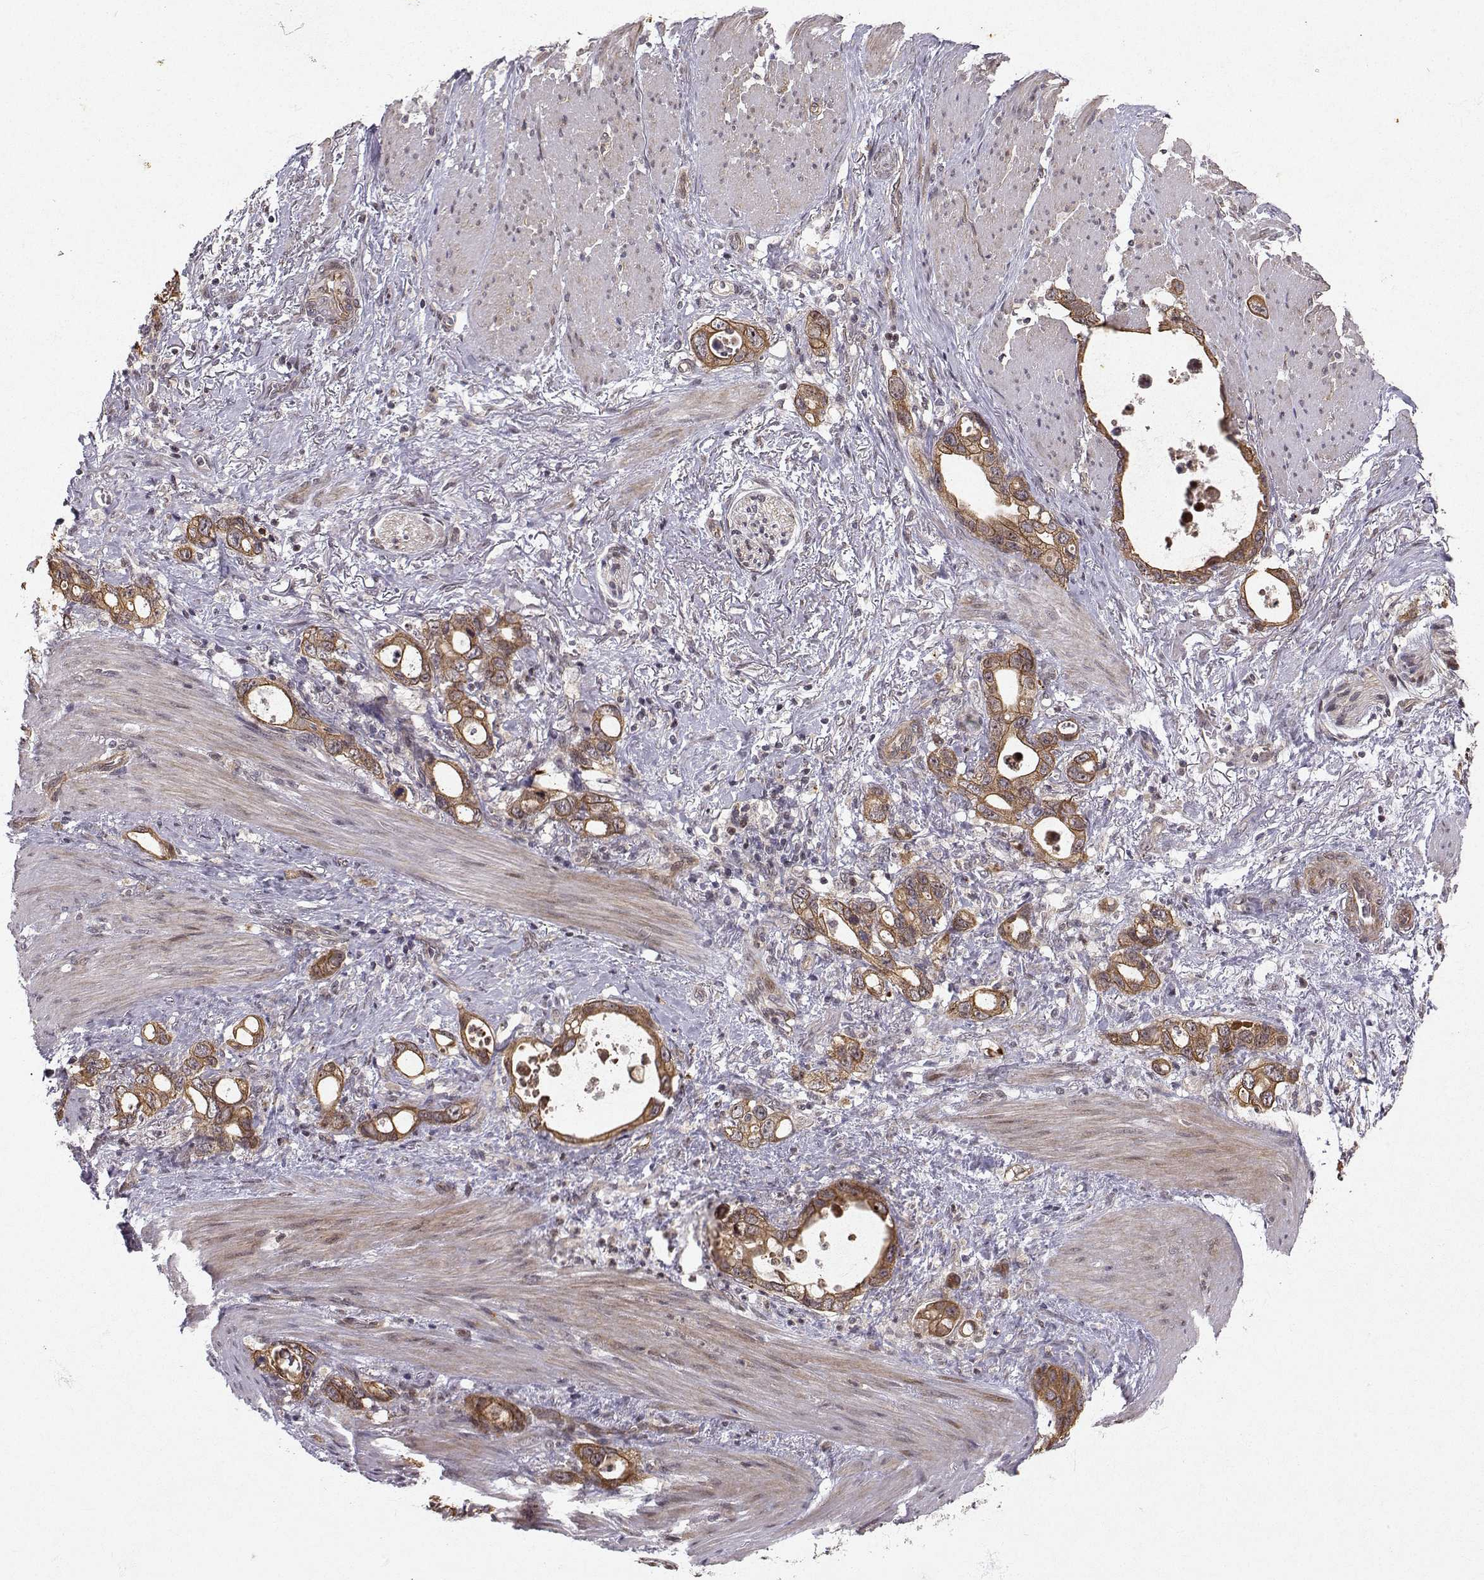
{"staining": {"intensity": "strong", "quantity": ">75%", "location": "cytoplasmic/membranous"}, "tissue": "stomach cancer", "cell_type": "Tumor cells", "image_type": "cancer", "snomed": [{"axis": "morphology", "description": "Adenocarcinoma, NOS"}, {"axis": "topography", "description": "Stomach, upper"}], "caption": "Stomach adenocarcinoma stained with immunohistochemistry shows strong cytoplasmic/membranous staining in approximately >75% of tumor cells.", "gene": "APC", "patient": {"sex": "male", "age": 74}}